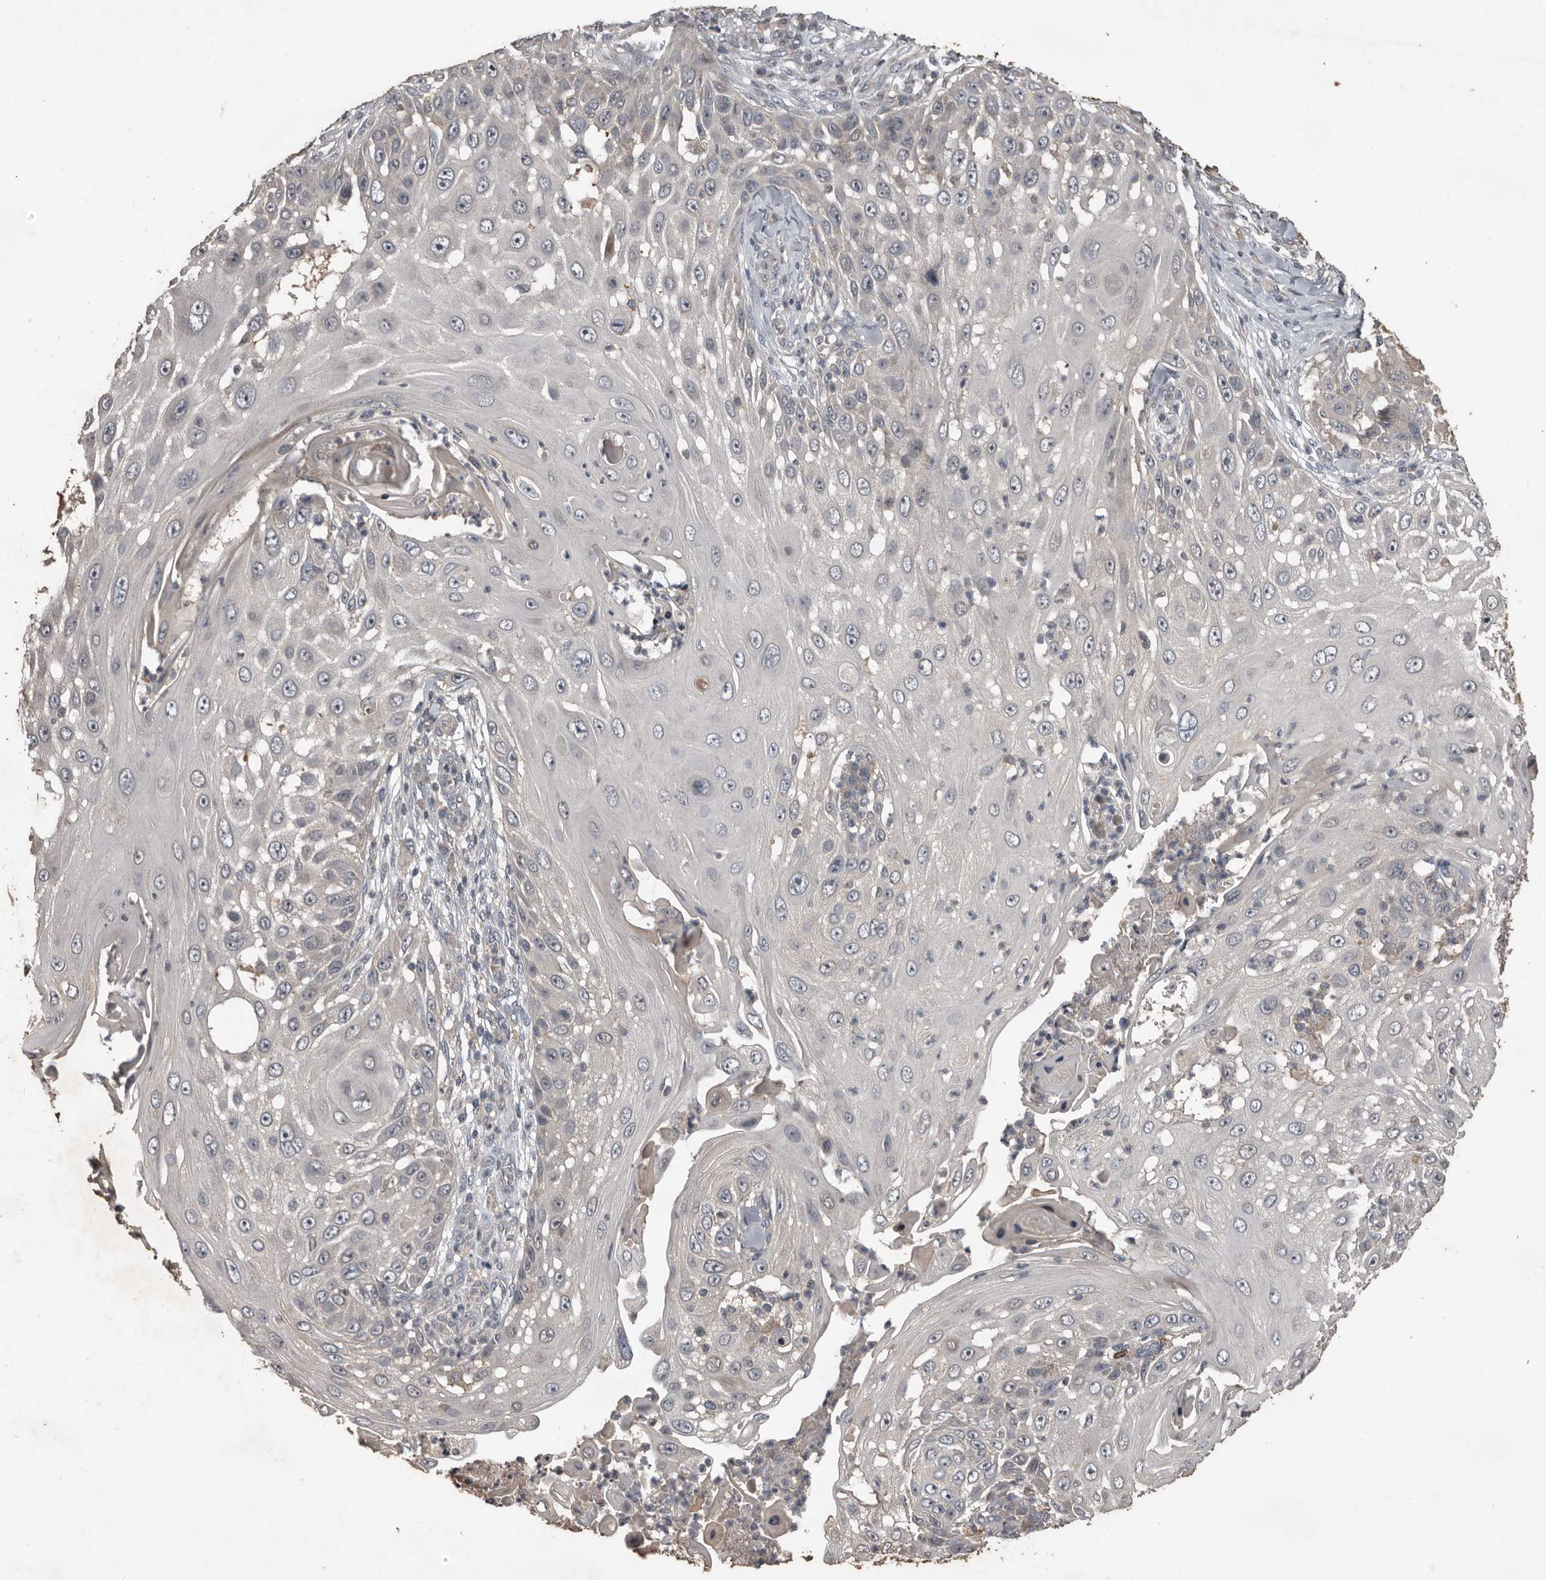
{"staining": {"intensity": "negative", "quantity": "none", "location": "none"}, "tissue": "skin cancer", "cell_type": "Tumor cells", "image_type": "cancer", "snomed": [{"axis": "morphology", "description": "Squamous cell carcinoma, NOS"}, {"axis": "topography", "description": "Skin"}], "caption": "IHC of skin cancer shows no staining in tumor cells.", "gene": "BAMBI", "patient": {"sex": "female", "age": 44}}